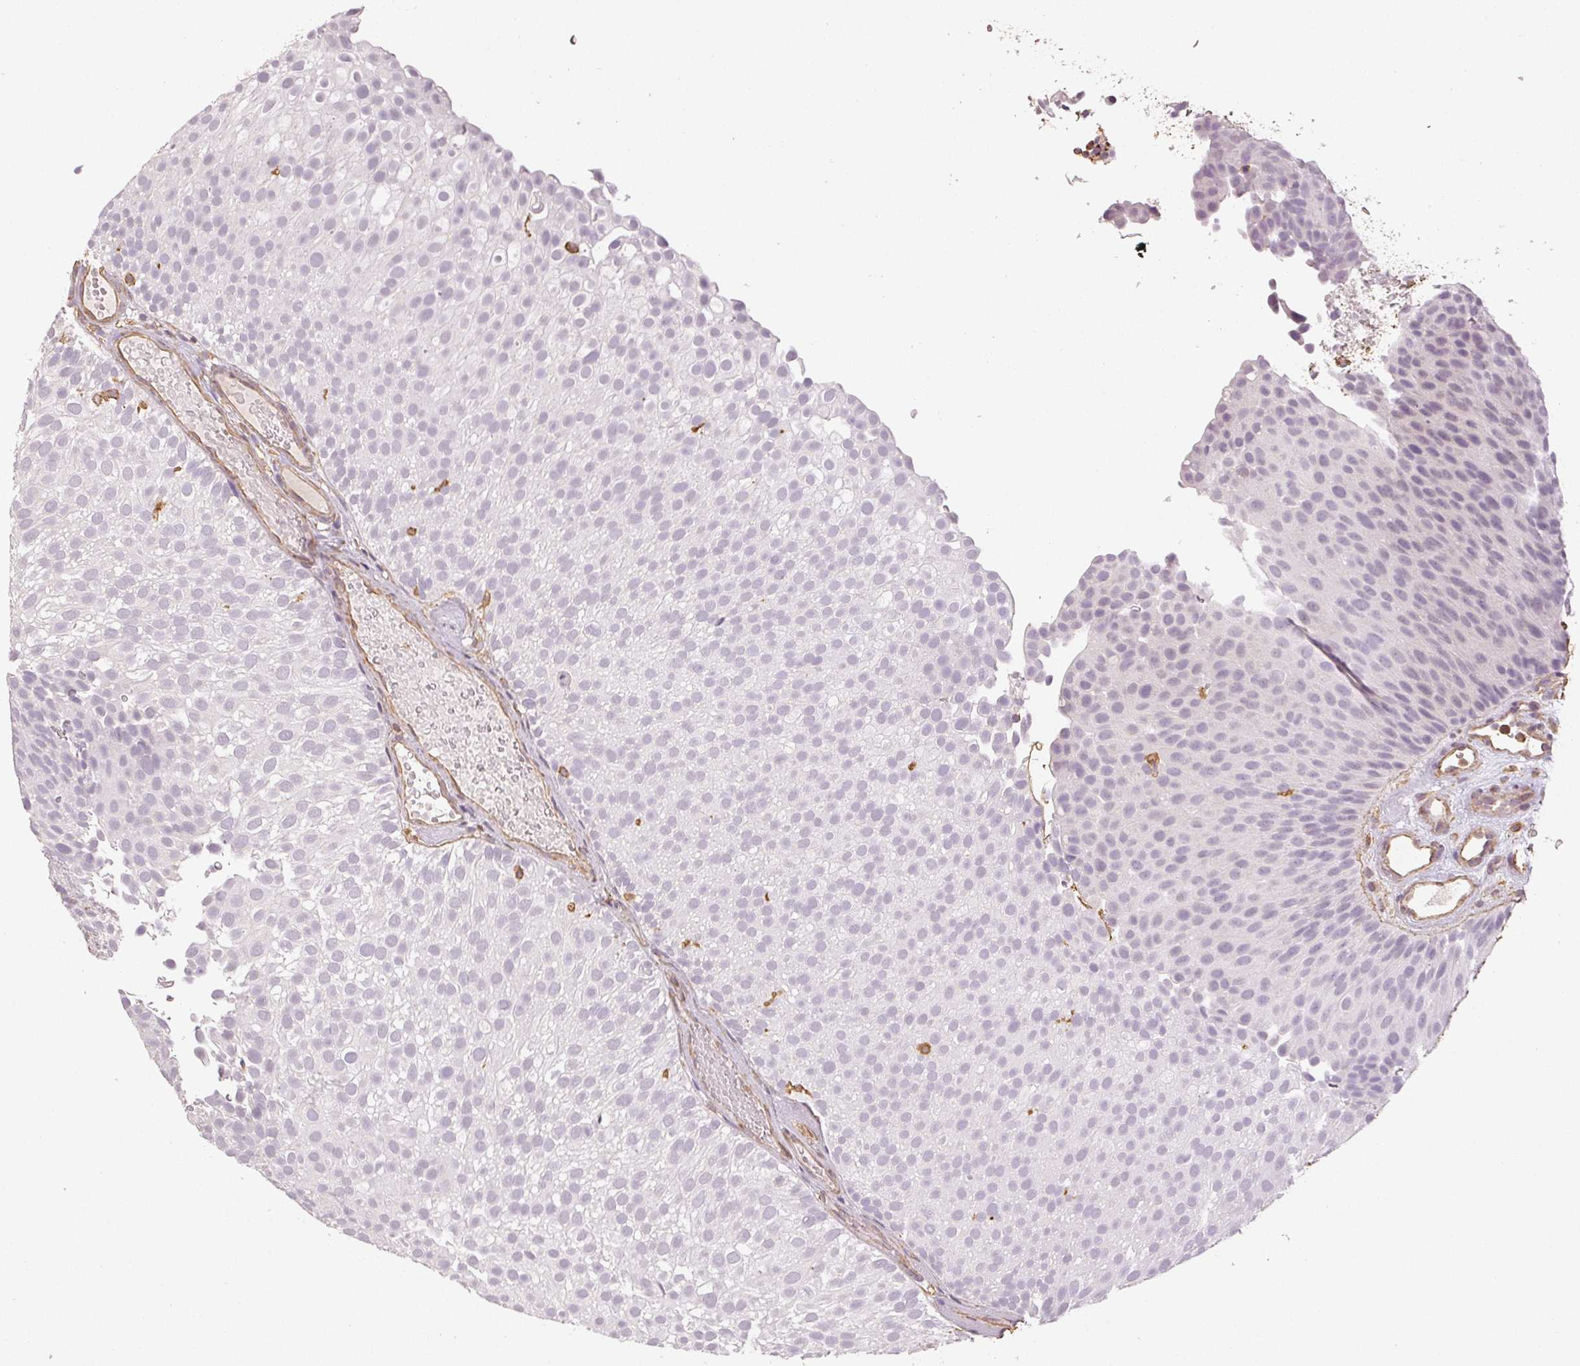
{"staining": {"intensity": "negative", "quantity": "none", "location": "none"}, "tissue": "urothelial cancer", "cell_type": "Tumor cells", "image_type": "cancer", "snomed": [{"axis": "morphology", "description": "Urothelial carcinoma, Low grade"}, {"axis": "topography", "description": "Urinary bladder"}], "caption": "Photomicrograph shows no protein expression in tumor cells of low-grade urothelial carcinoma tissue. (DAB (3,3'-diaminobenzidine) immunohistochemistry (IHC) with hematoxylin counter stain).", "gene": "COL7A1", "patient": {"sex": "male", "age": 78}}